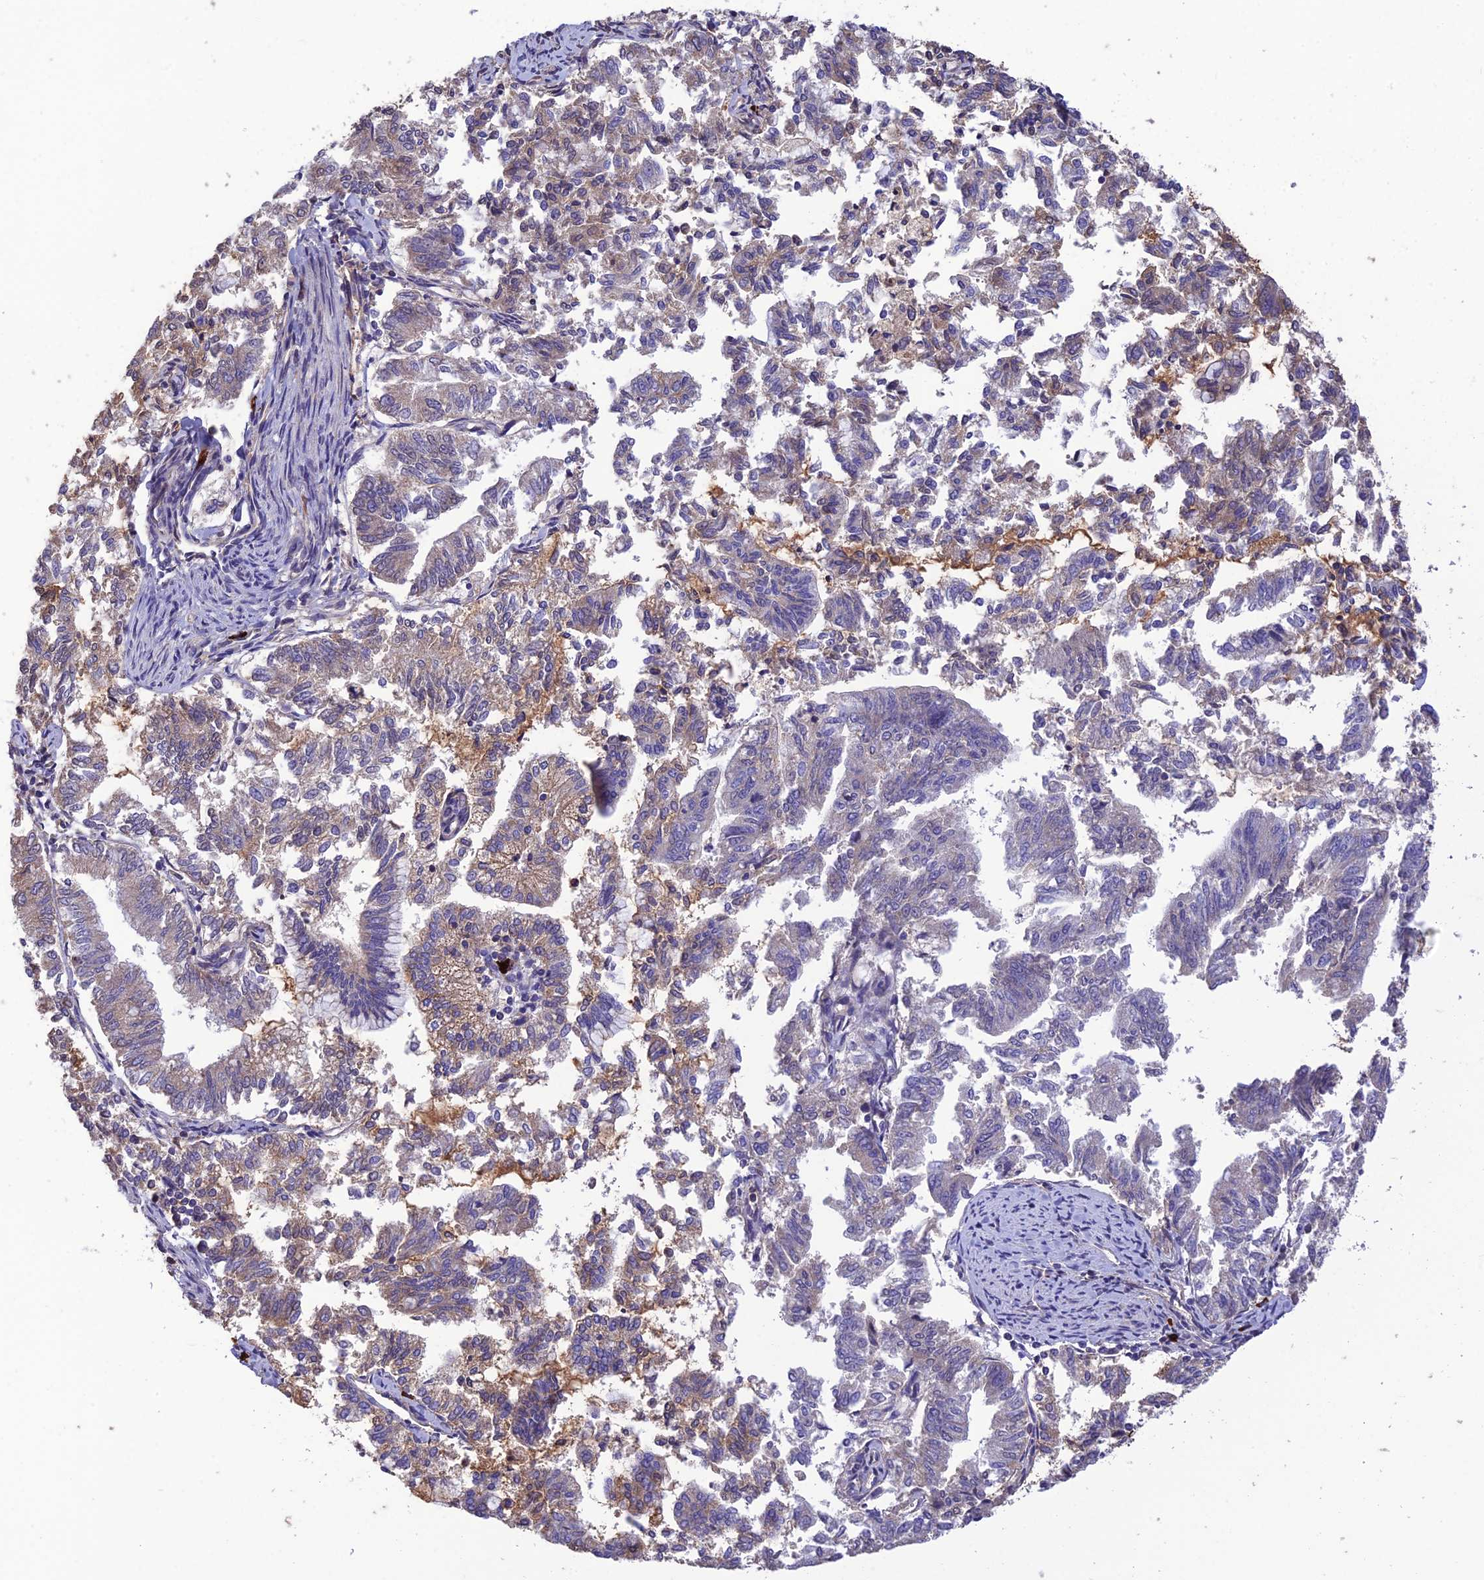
{"staining": {"intensity": "weak", "quantity": "<25%", "location": "cytoplasmic/membranous"}, "tissue": "endometrial cancer", "cell_type": "Tumor cells", "image_type": "cancer", "snomed": [{"axis": "morphology", "description": "Adenocarcinoma, NOS"}, {"axis": "topography", "description": "Endometrium"}], "caption": "Immunohistochemistry of endometrial cancer shows no positivity in tumor cells.", "gene": "MIOS", "patient": {"sex": "female", "age": 79}}